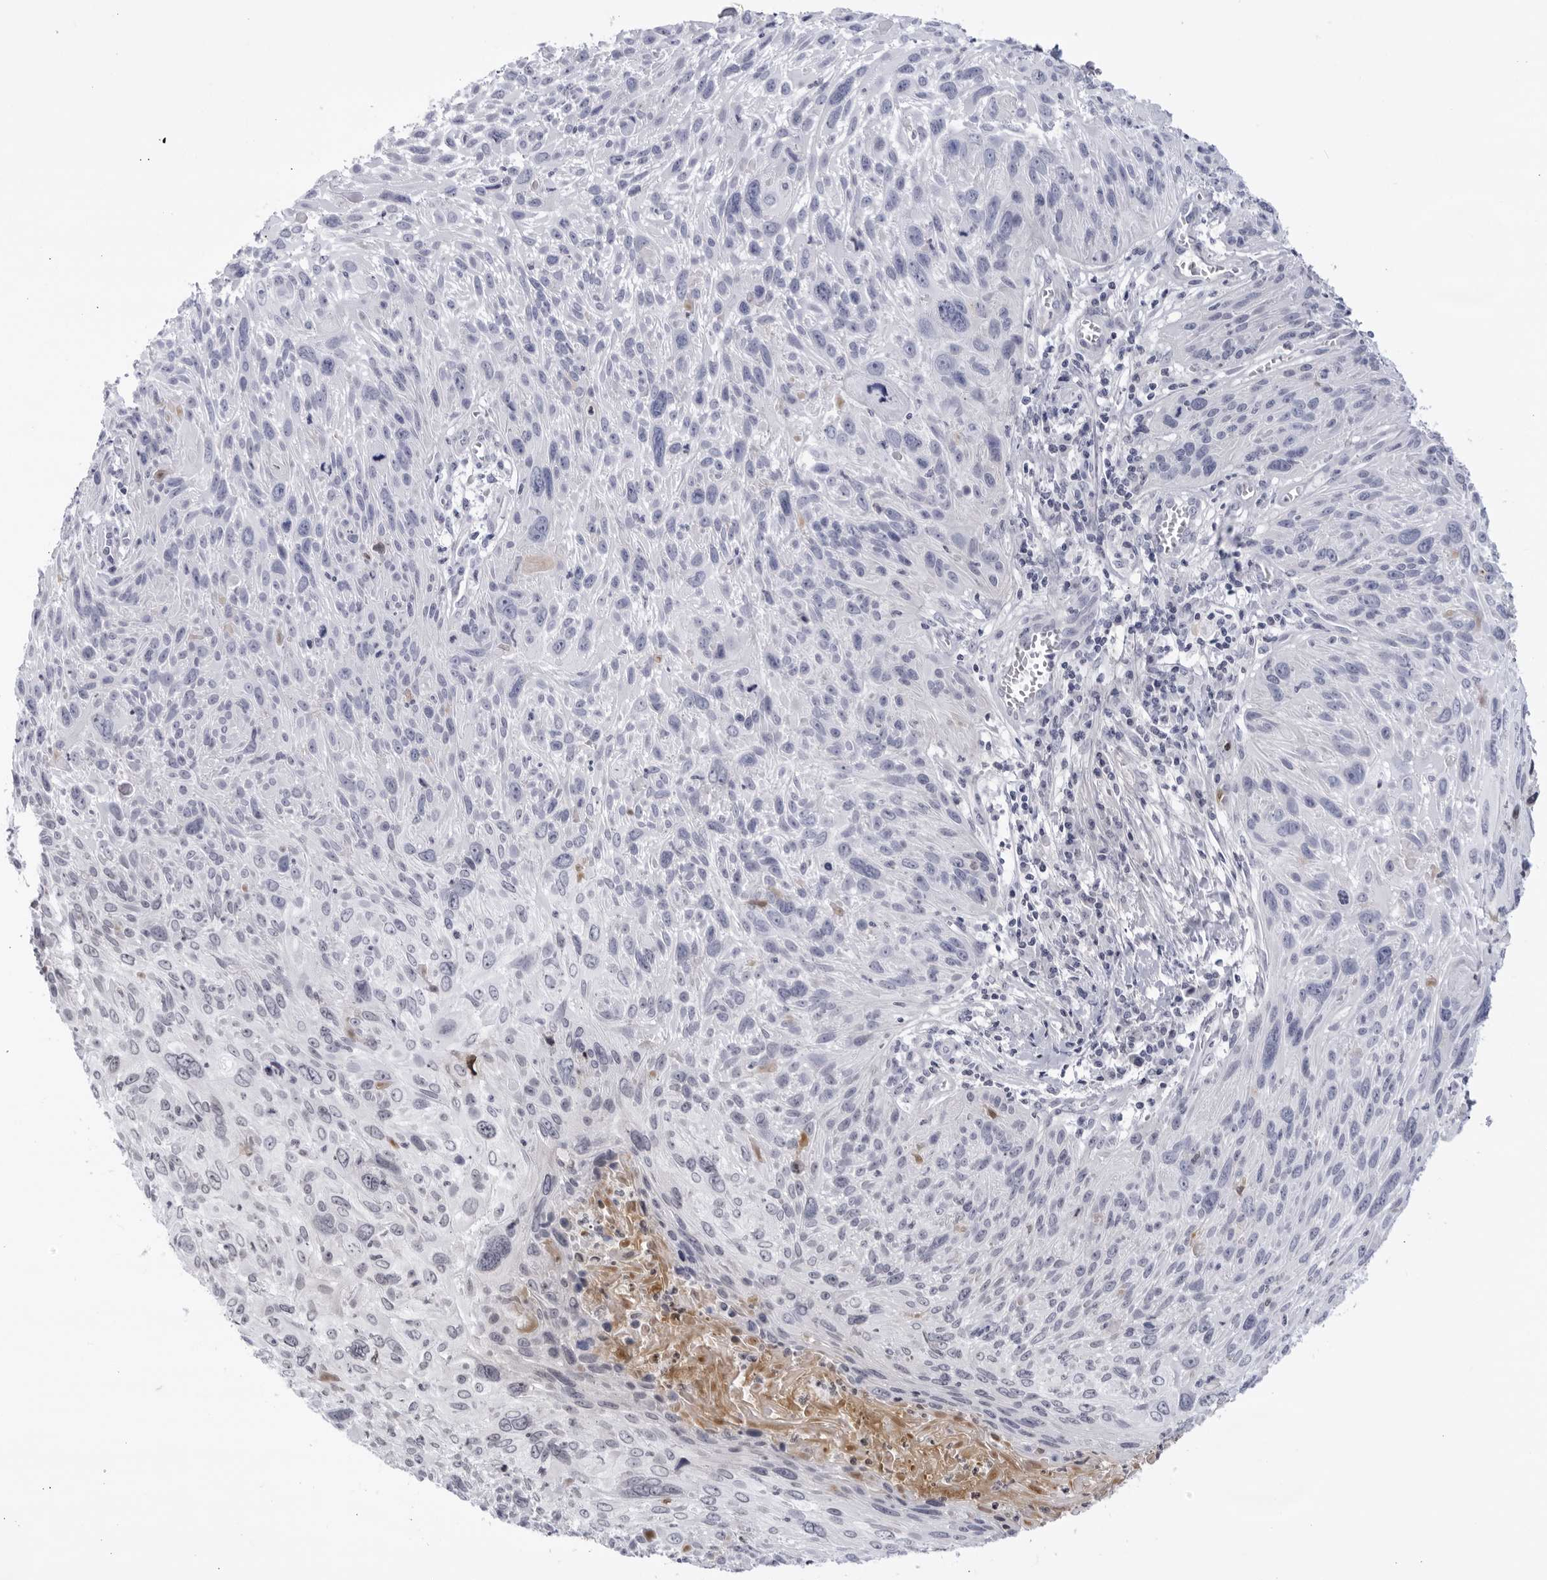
{"staining": {"intensity": "negative", "quantity": "none", "location": "none"}, "tissue": "cervical cancer", "cell_type": "Tumor cells", "image_type": "cancer", "snomed": [{"axis": "morphology", "description": "Squamous cell carcinoma, NOS"}, {"axis": "topography", "description": "Cervix"}], "caption": "A micrograph of cervical cancer stained for a protein shows no brown staining in tumor cells.", "gene": "CNBD1", "patient": {"sex": "female", "age": 51}}